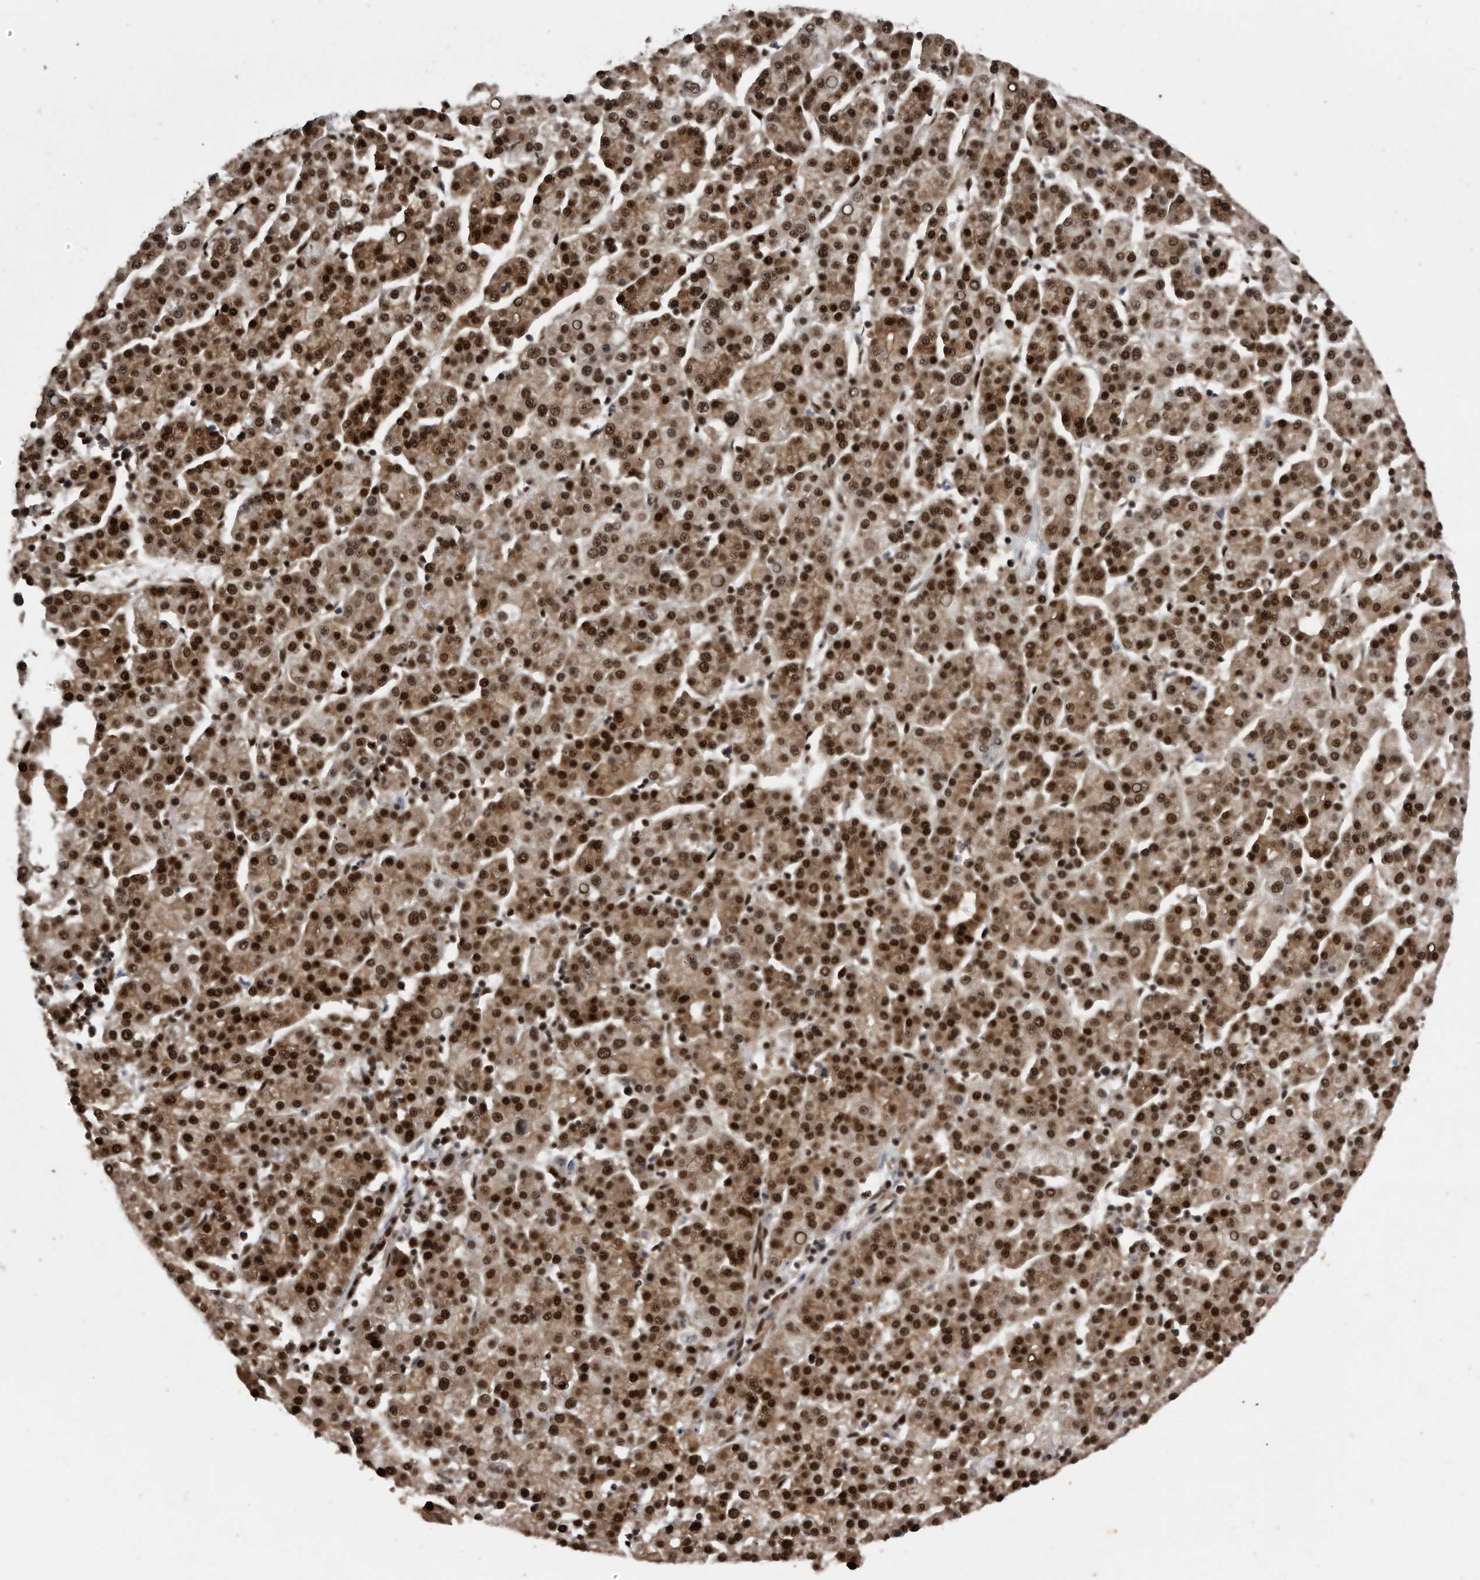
{"staining": {"intensity": "strong", "quantity": ">75%", "location": "cytoplasmic/membranous,nuclear"}, "tissue": "liver cancer", "cell_type": "Tumor cells", "image_type": "cancer", "snomed": [{"axis": "morphology", "description": "Carcinoma, Hepatocellular, NOS"}, {"axis": "topography", "description": "Liver"}], "caption": "Brown immunohistochemical staining in human liver cancer (hepatocellular carcinoma) reveals strong cytoplasmic/membranous and nuclear expression in about >75% of tumor cells. Using DAB (brown) and hematoxylin (blue) stains, captured at high magnification using brightfield microscopy.", "gene": "RAD23B", "patient": {"sex": "female", "age": 58}}